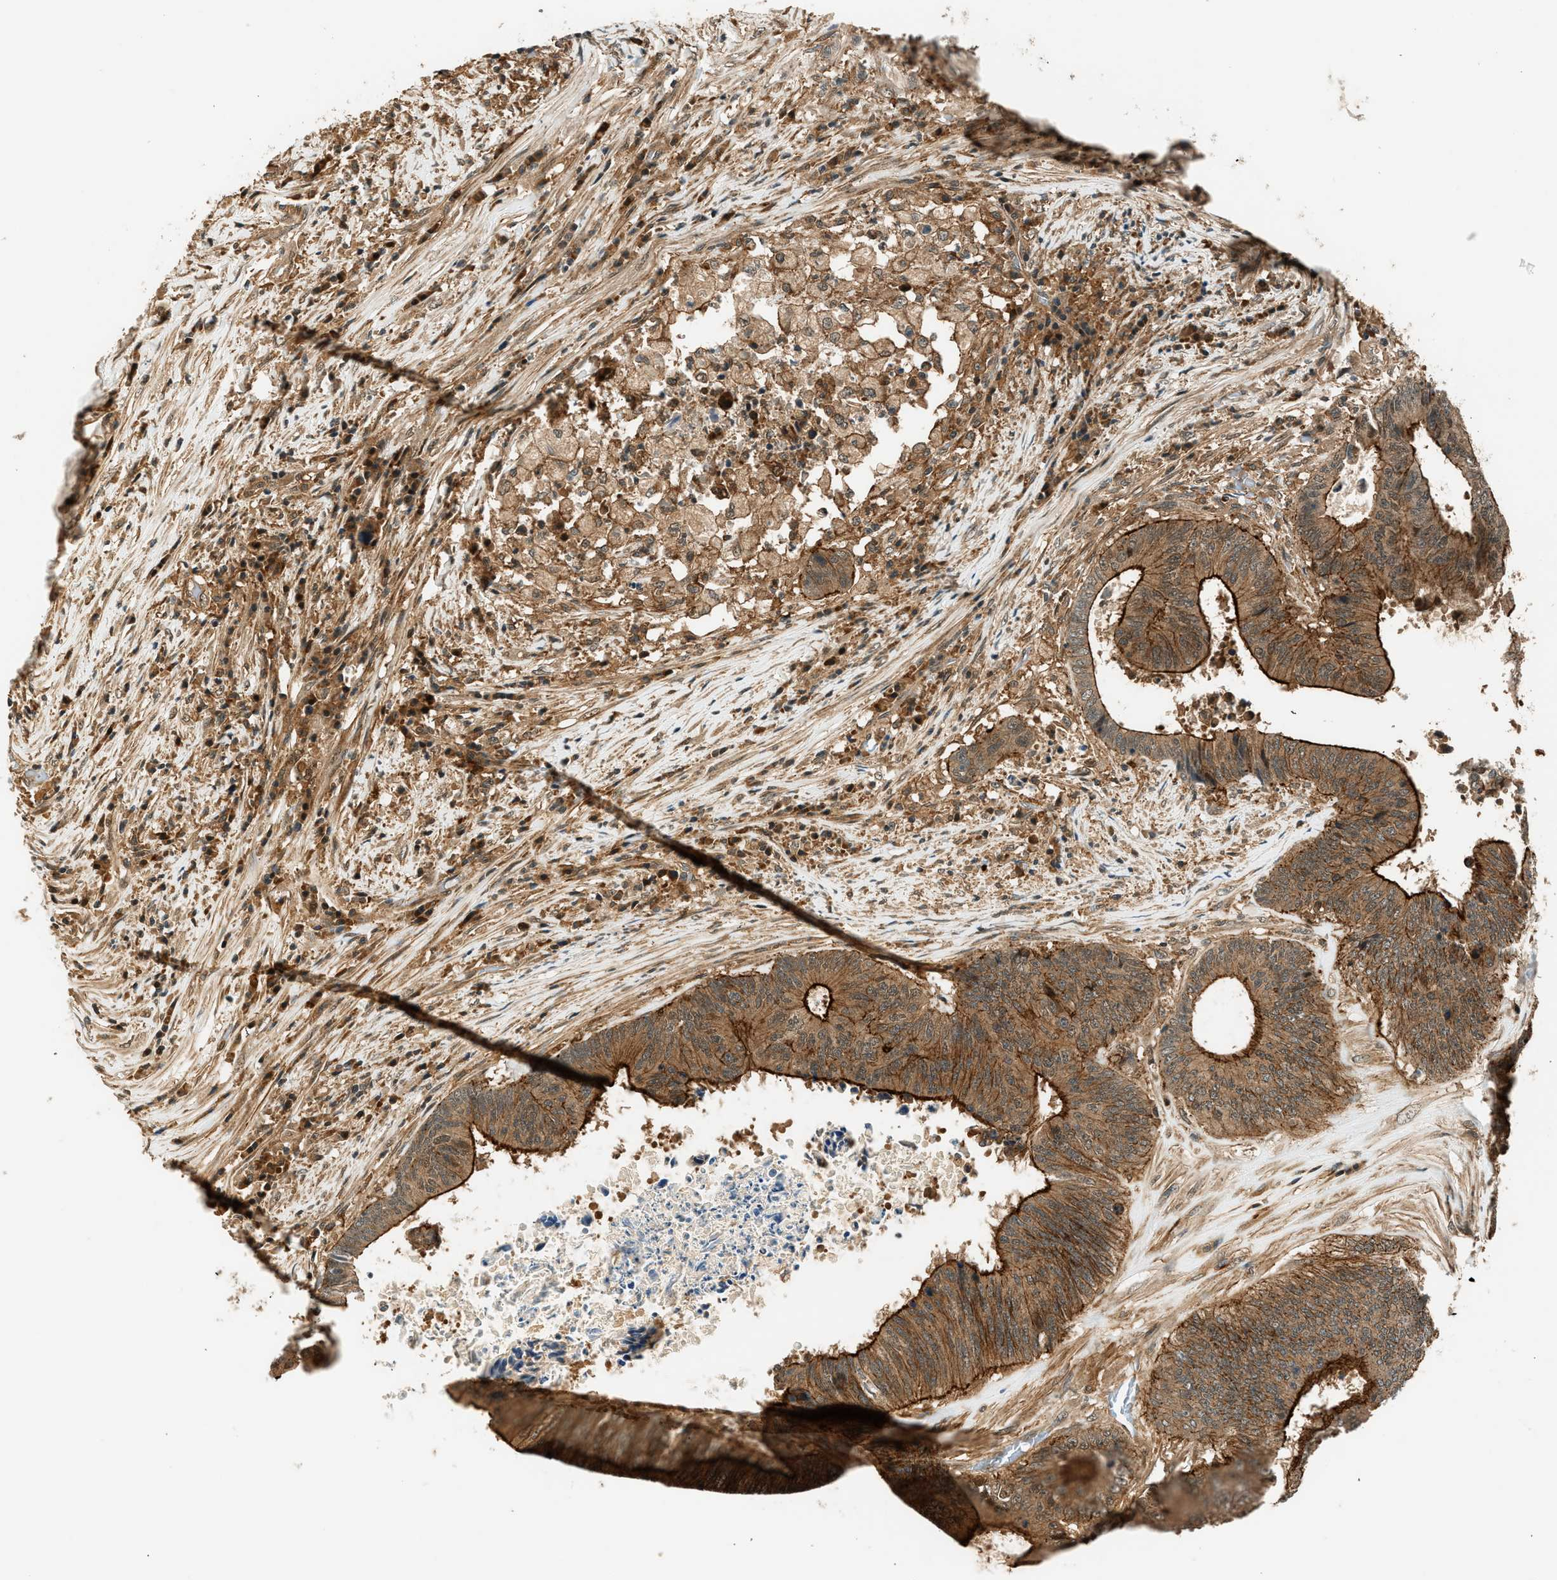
{"staining": {"intensity": "strong", "quantity": "25%-75%", "location": "cytoplasmic/membranous"}, "tissue": "colorectal cancer", "cell_type": "Tumor cells", "image_type": "cancer", "snomed": [{"axis": "morphology", "description": "Adenocarcinoma, NOS"}, {"axis": "topography", "description": "Rectum"}], "caption": "Immunohistochemical staining of human colorectal adenocarcinoma reveals strong cytoplasmic/membranous protein staining in approximately 25%-75% of tumor cells.", "gene": "ARHGEF11", "patient": {"sex": "male", "age": 72}}